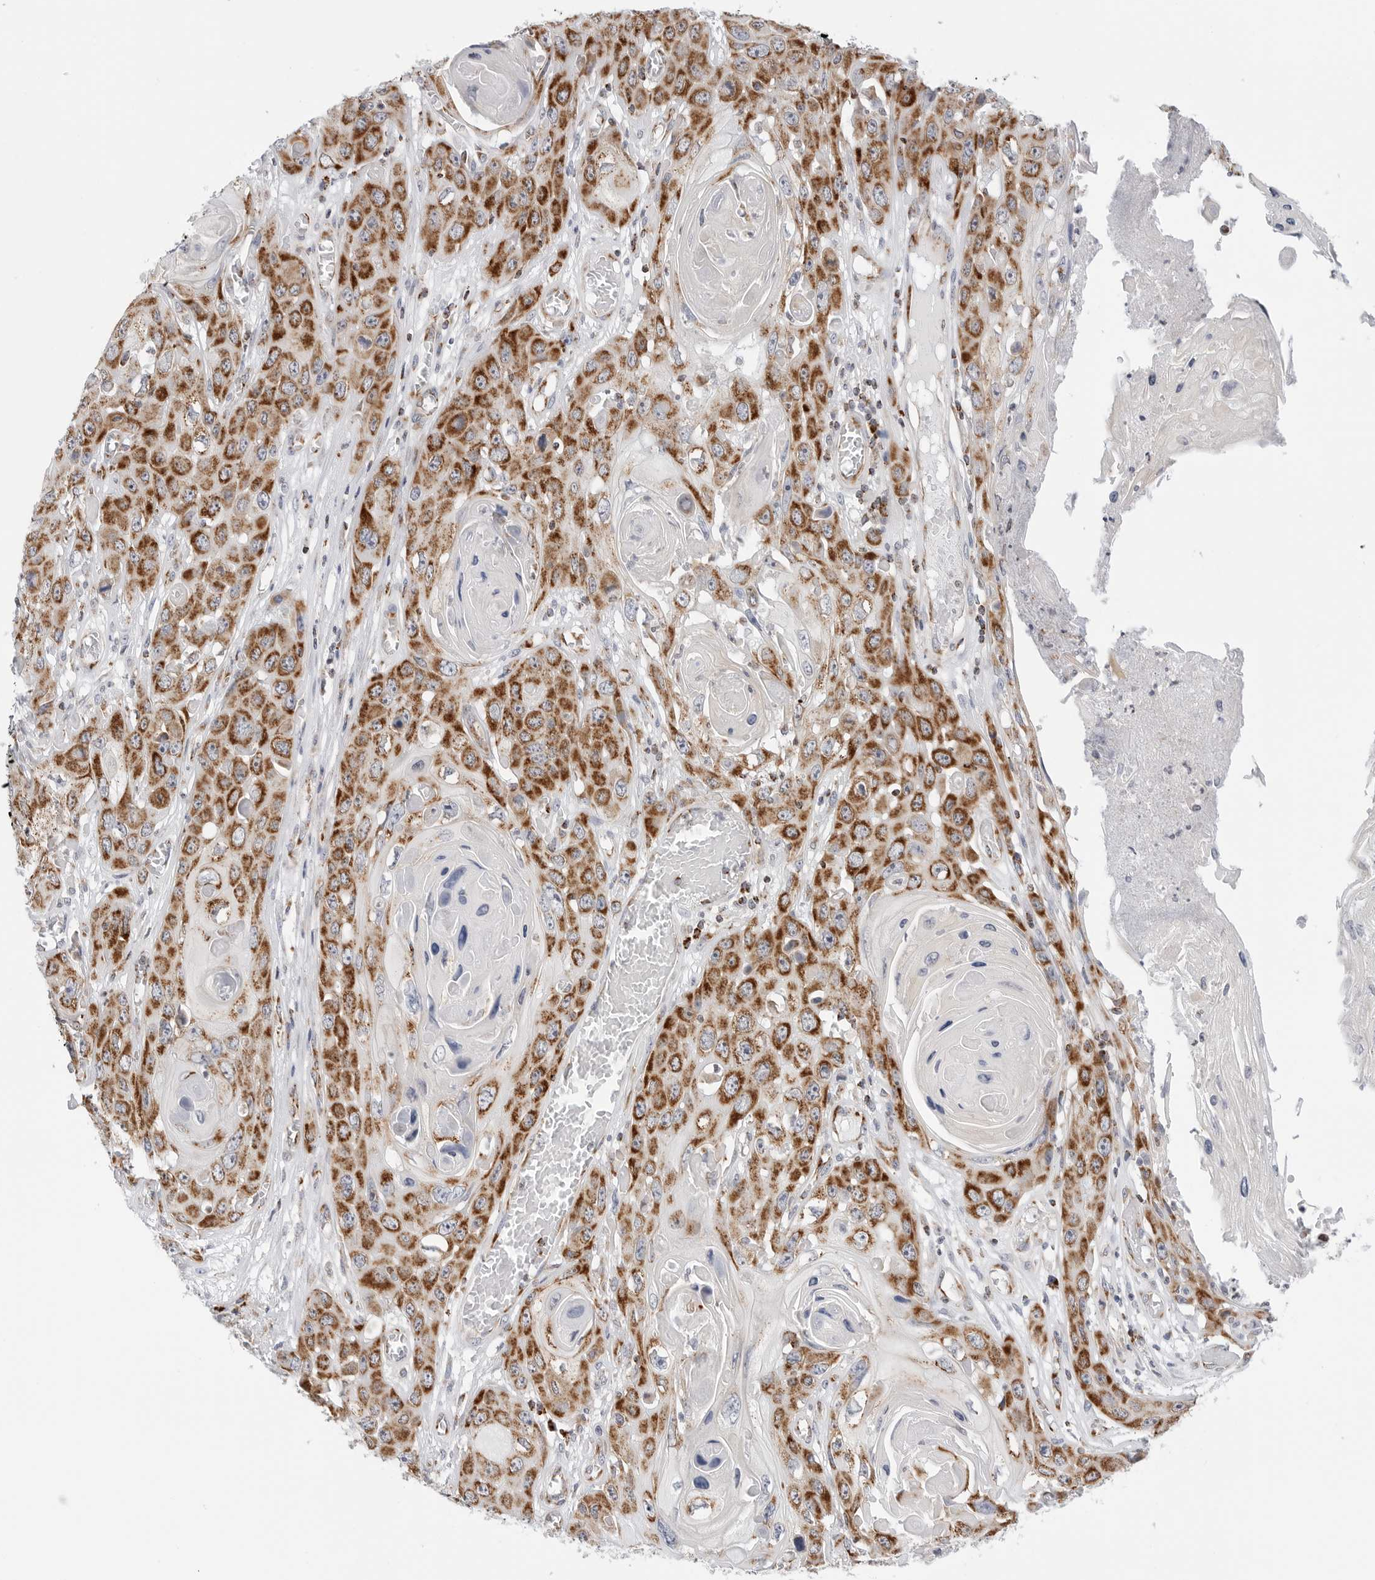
{"staining": {"intensity": "moderate", "quantity": ">75%", "location": "cytoplasmic/membranous"}, "tissue": "skin cancer", "cell_type": "Tumor cells", "image_type": "cancer", "snomed": [{"axis": "morphology", "description": "Squamous cell carcinoma, NOS"}, {"axis": "topography", "description": "Skin"}], "caption": "Moderate cytoplasmic/membranous positivity is appreciated in approximately >75% of tumor cells in skin cancer.", "gene": "ATP5IF1", "patient": {"sex": "male", "age": 55}}